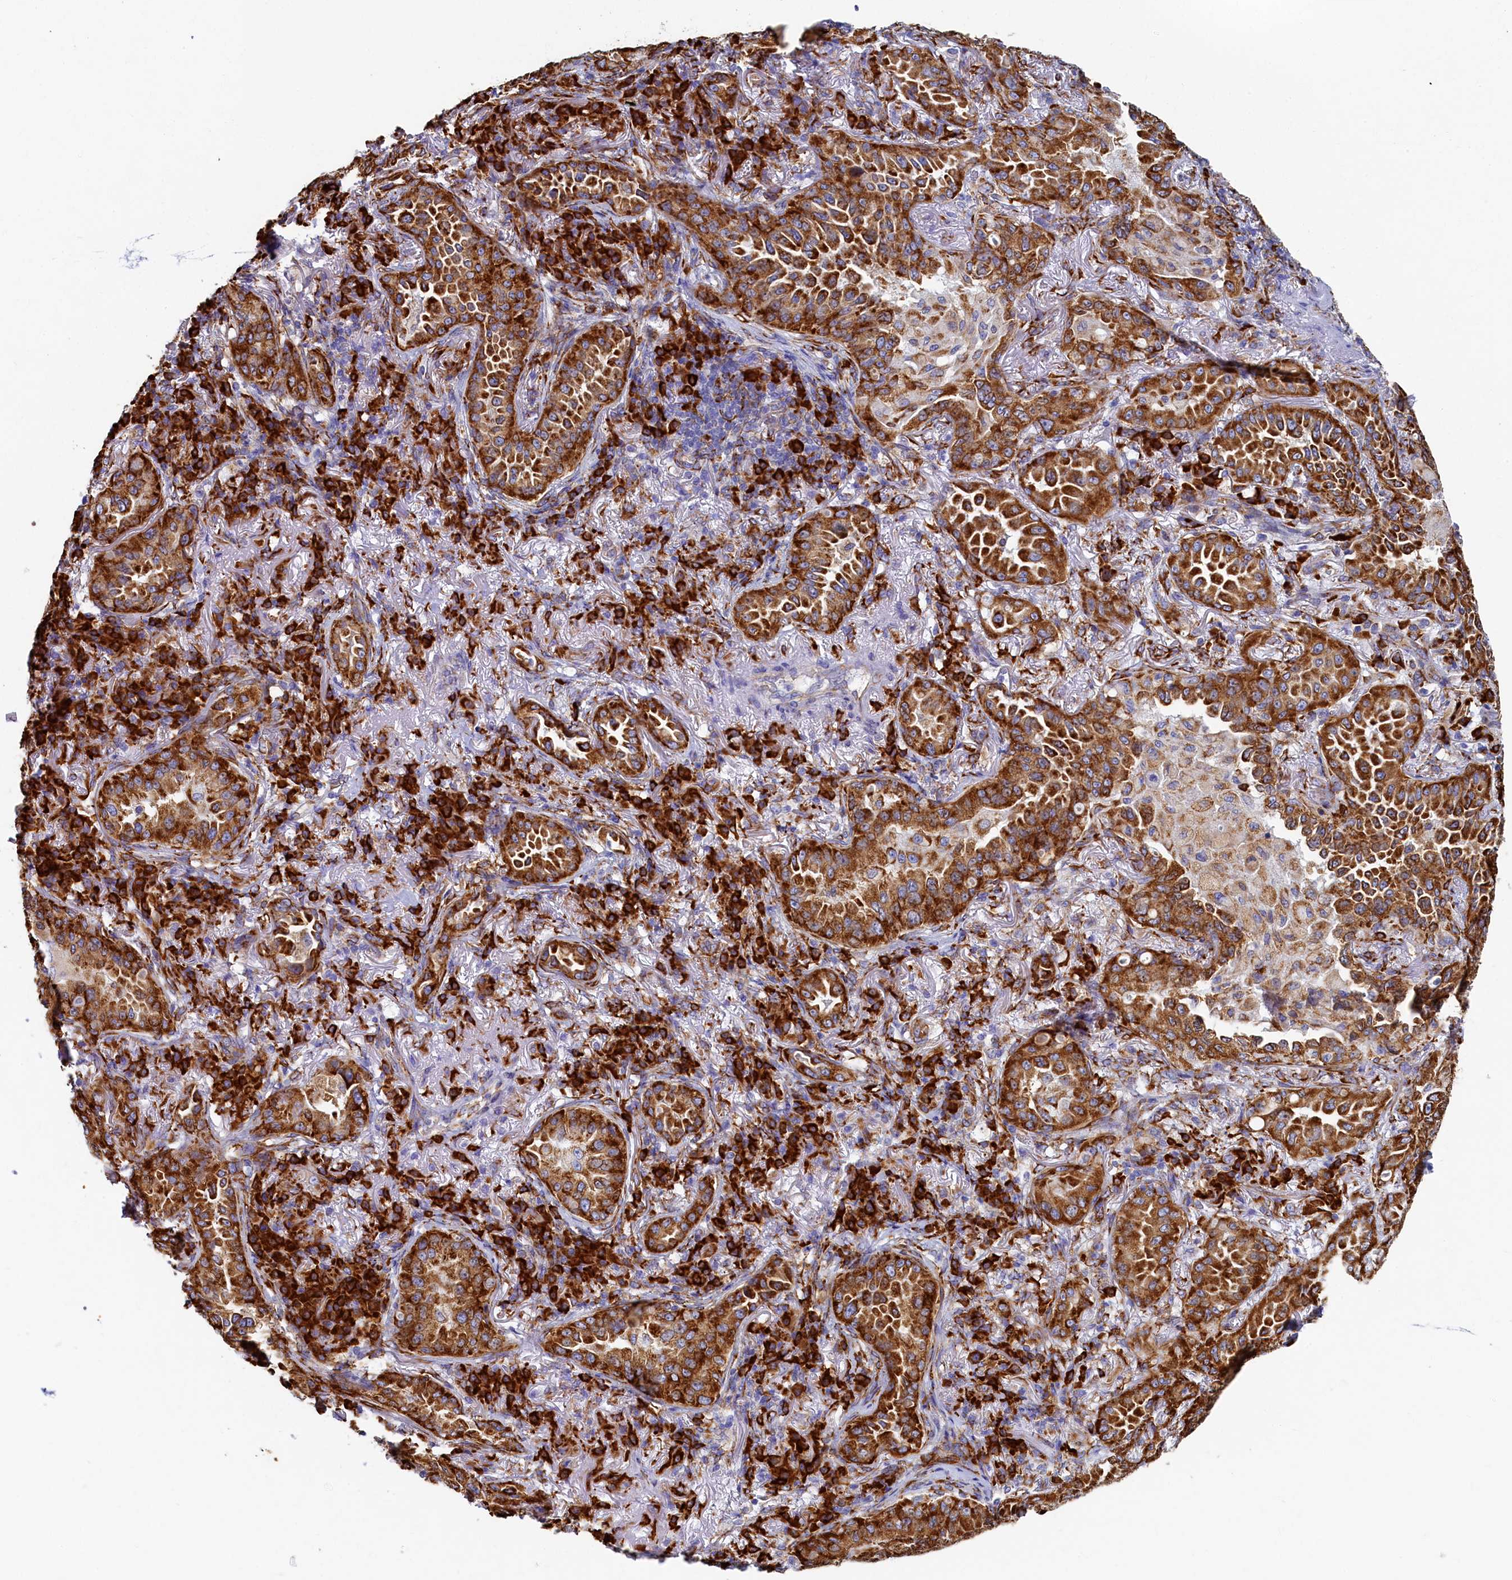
{"staining": {"intensity": "strong", "quantity": ">75%", "location": "cytoplasmic/membranous"}, "tissue": "lung cancer", "cell_type": "Tumor cells", "image_type": "cancer", "snomed": [{"axis": "morphology", "description": "Adenocarcinoma, NOS"}, {"axis": "topography", "description": "Lung"}], "caption": "A brown stain labels strong cytoplasmic/membranous positivity of a protein in lung adenocarcinoma tumor cells.", "gene": "TMEM18", "patient": {"sex": "female", "age": 69}}